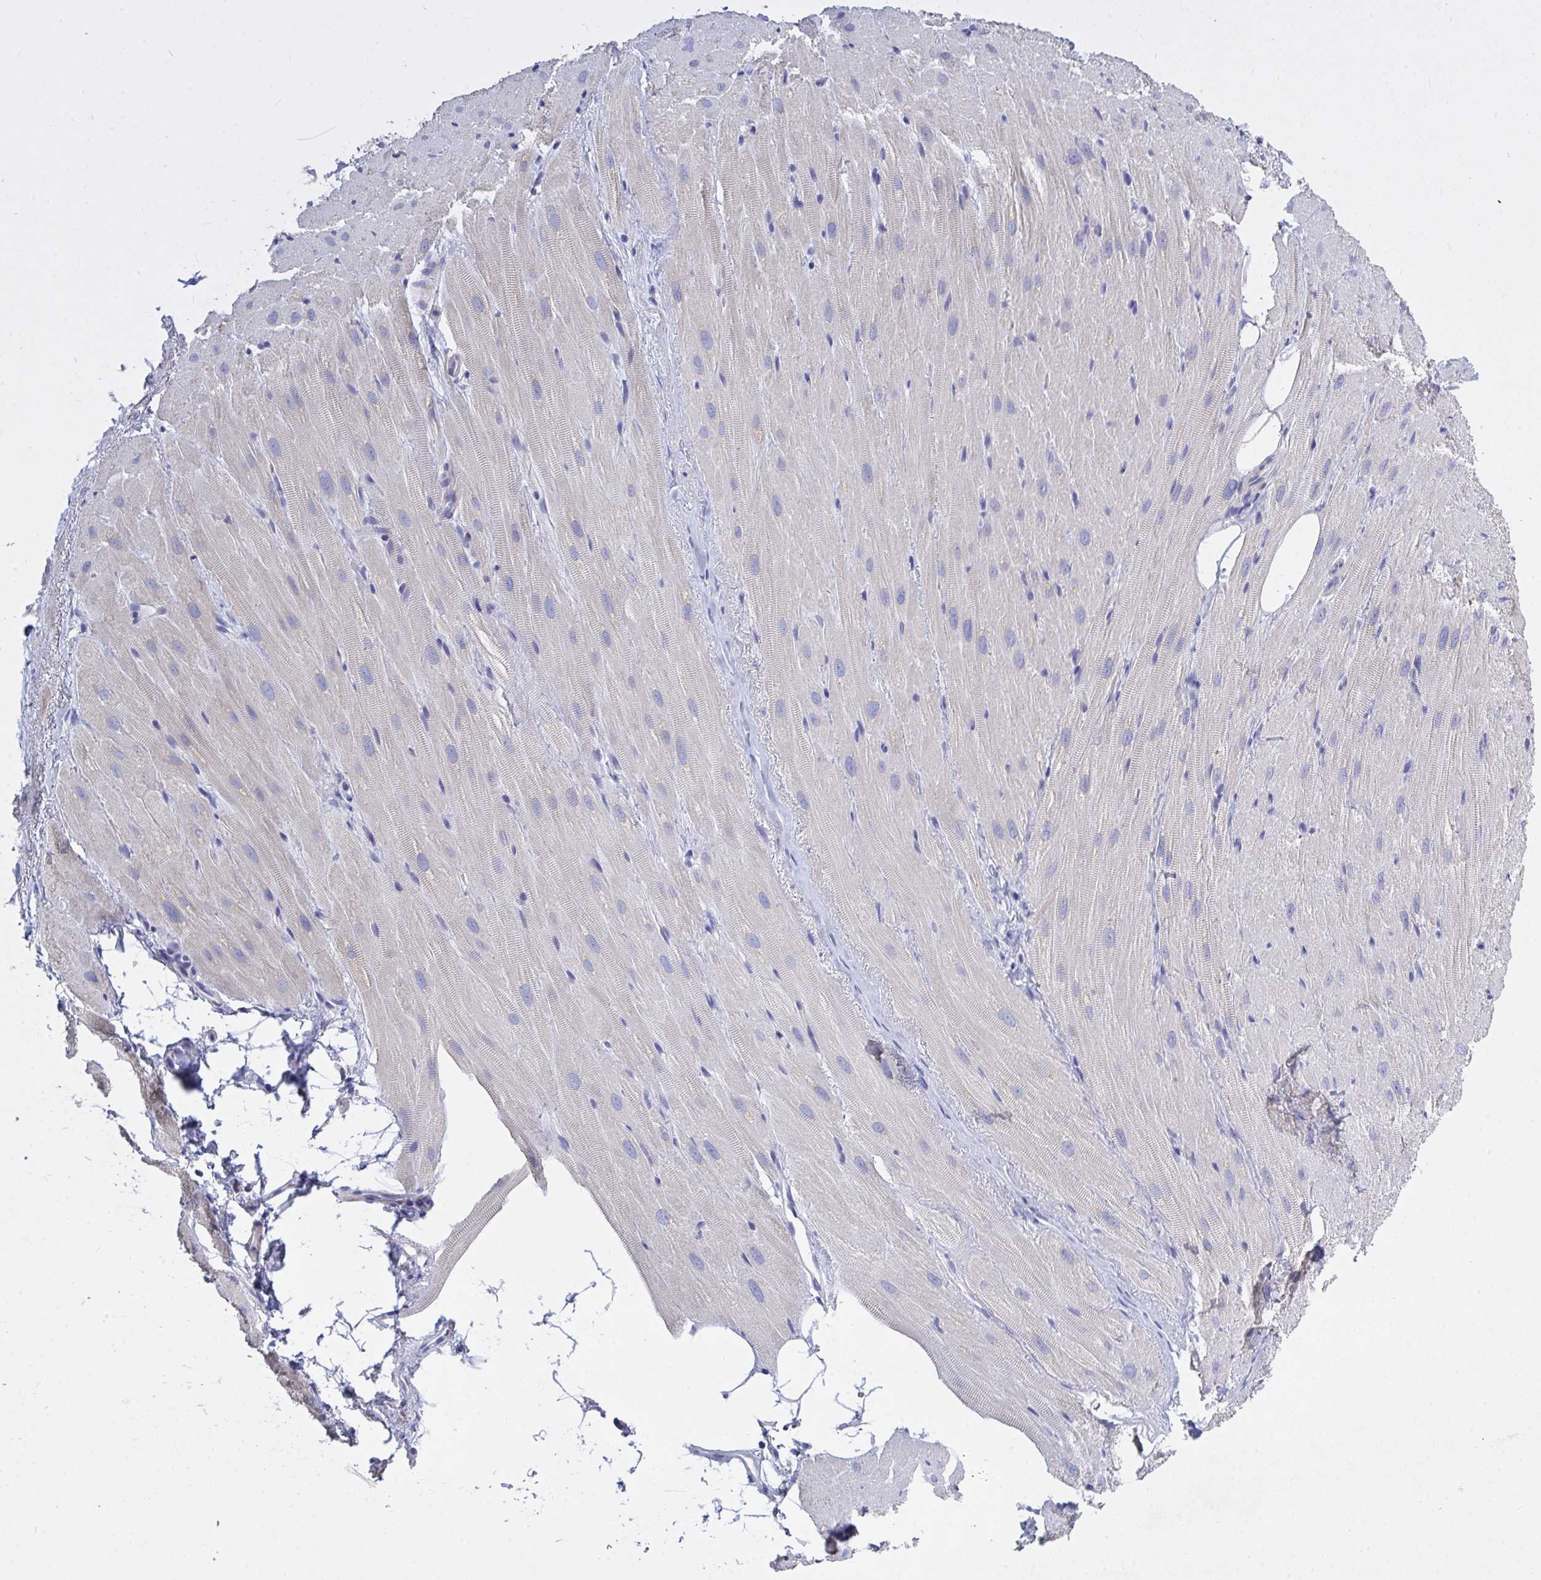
{"staining": {"intensity": "moderate", "quantity": "<25%", "location": "cytoplasmic/membranous"}, "tissue": "heart muscle", "cell_type": "Cardiomyocytes", "image_type": "normal", "snomed": [{"axis": "morphology", "description": "Normal tissue, NOS"}, {"axis": "topography", "description": "Heart"}], "caption": "Protein expression analysis of benign heart muscle displays moderate cytoplasmic/membranous positivity in about <25% of cardiomyocytes.", "gene": "ZNF561", "patient": {"sex": "male", "age": 62}}